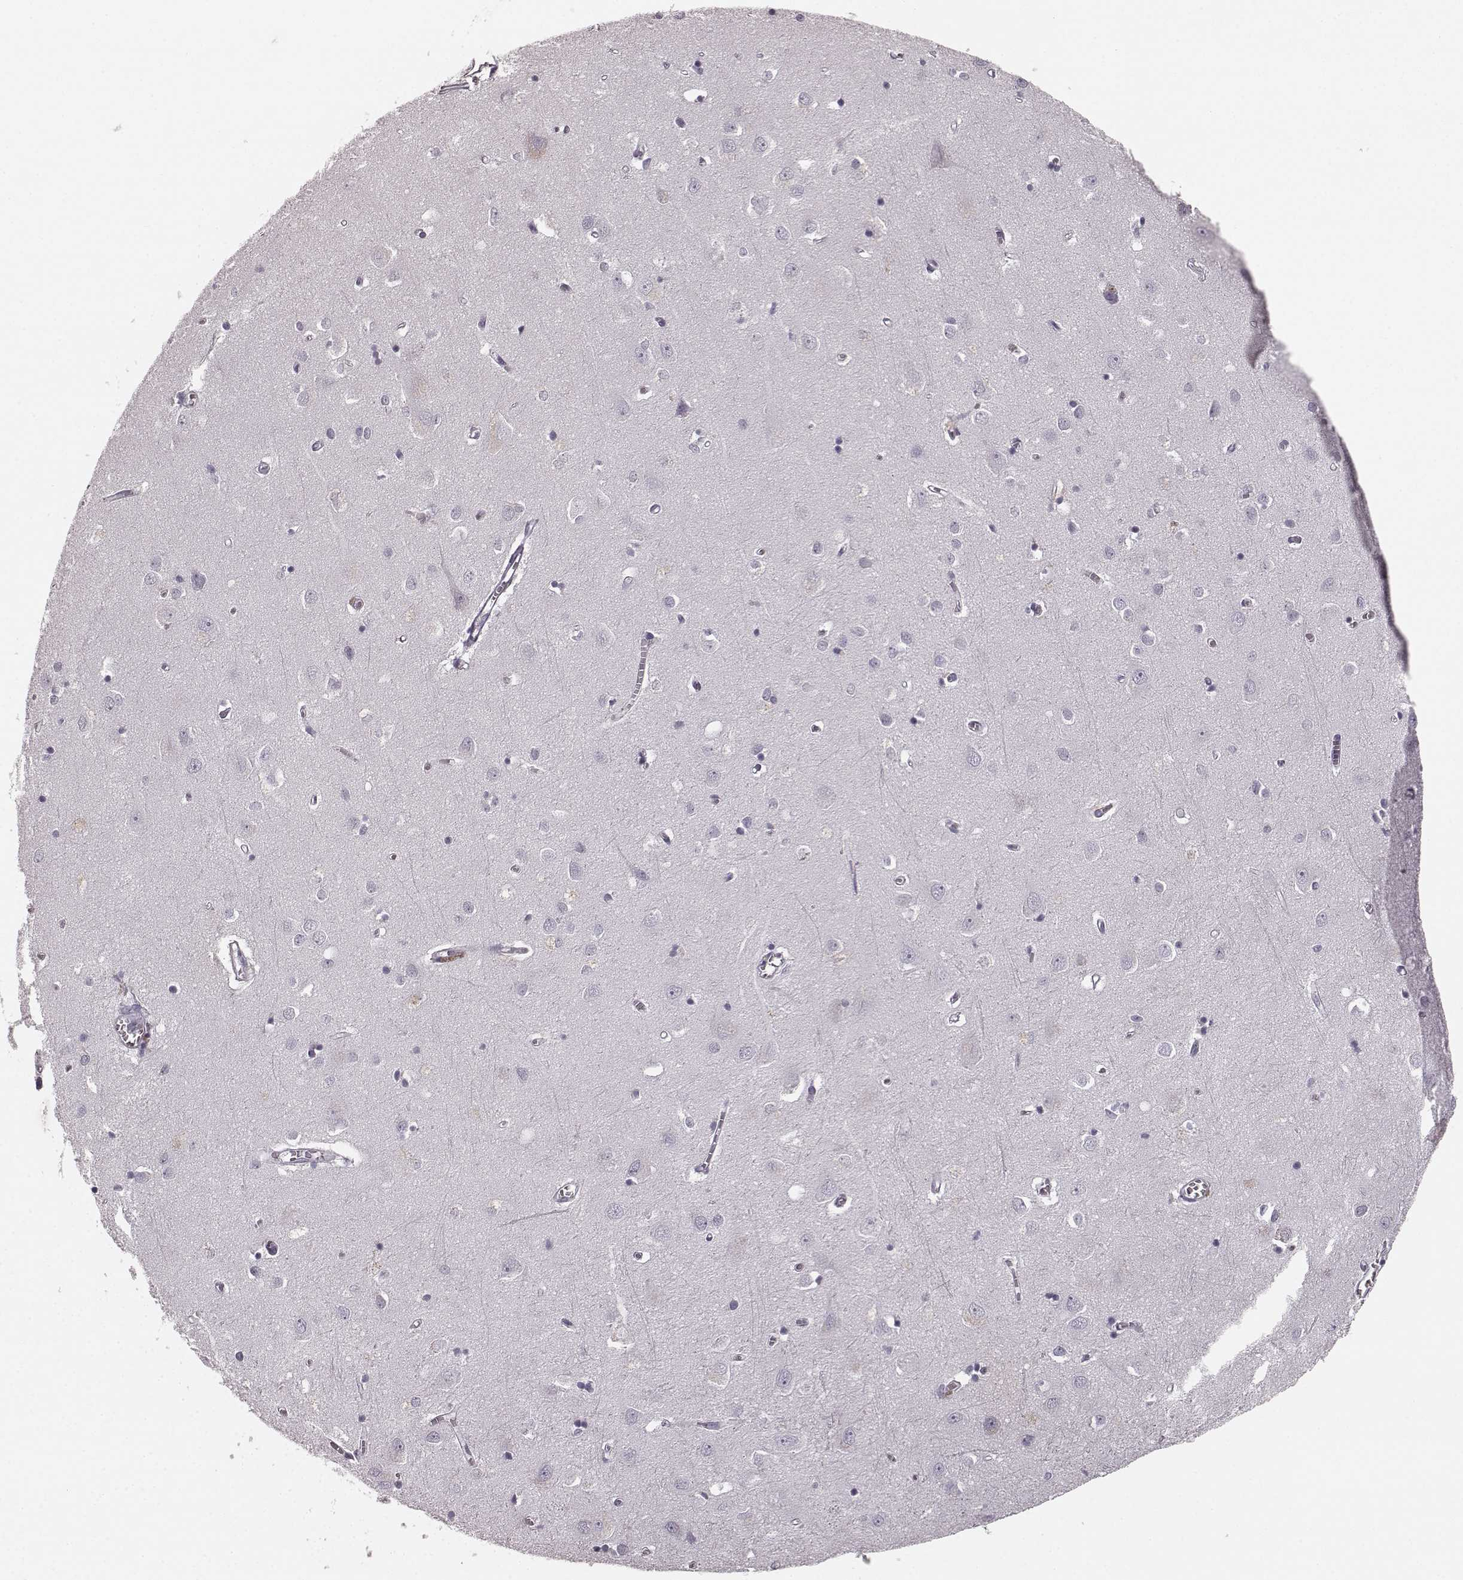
{"staining": {"intensity": "negative", "quantity": "none", "location": "none"}, "tissue": "cerebral cortex", "cell_type": "Endothelial cells", "image_type": "normal", "snomed": [{"axis": "morphology", "description": "Normal tissue, NOS"}, {"axis": "topography", "description": "Cerebral cortex"}], "caption": "Immunohistochemistry (IHC) of normal cerebral cortex reveals no staining in endothelial cells. (DAB (3,3'-diaminobenzidine) immunohistochemistry visualized using brightfield microscopy, high magnification).", "gene": "TMPRSS15", "patient": {"sex": "male", "age": 70}}